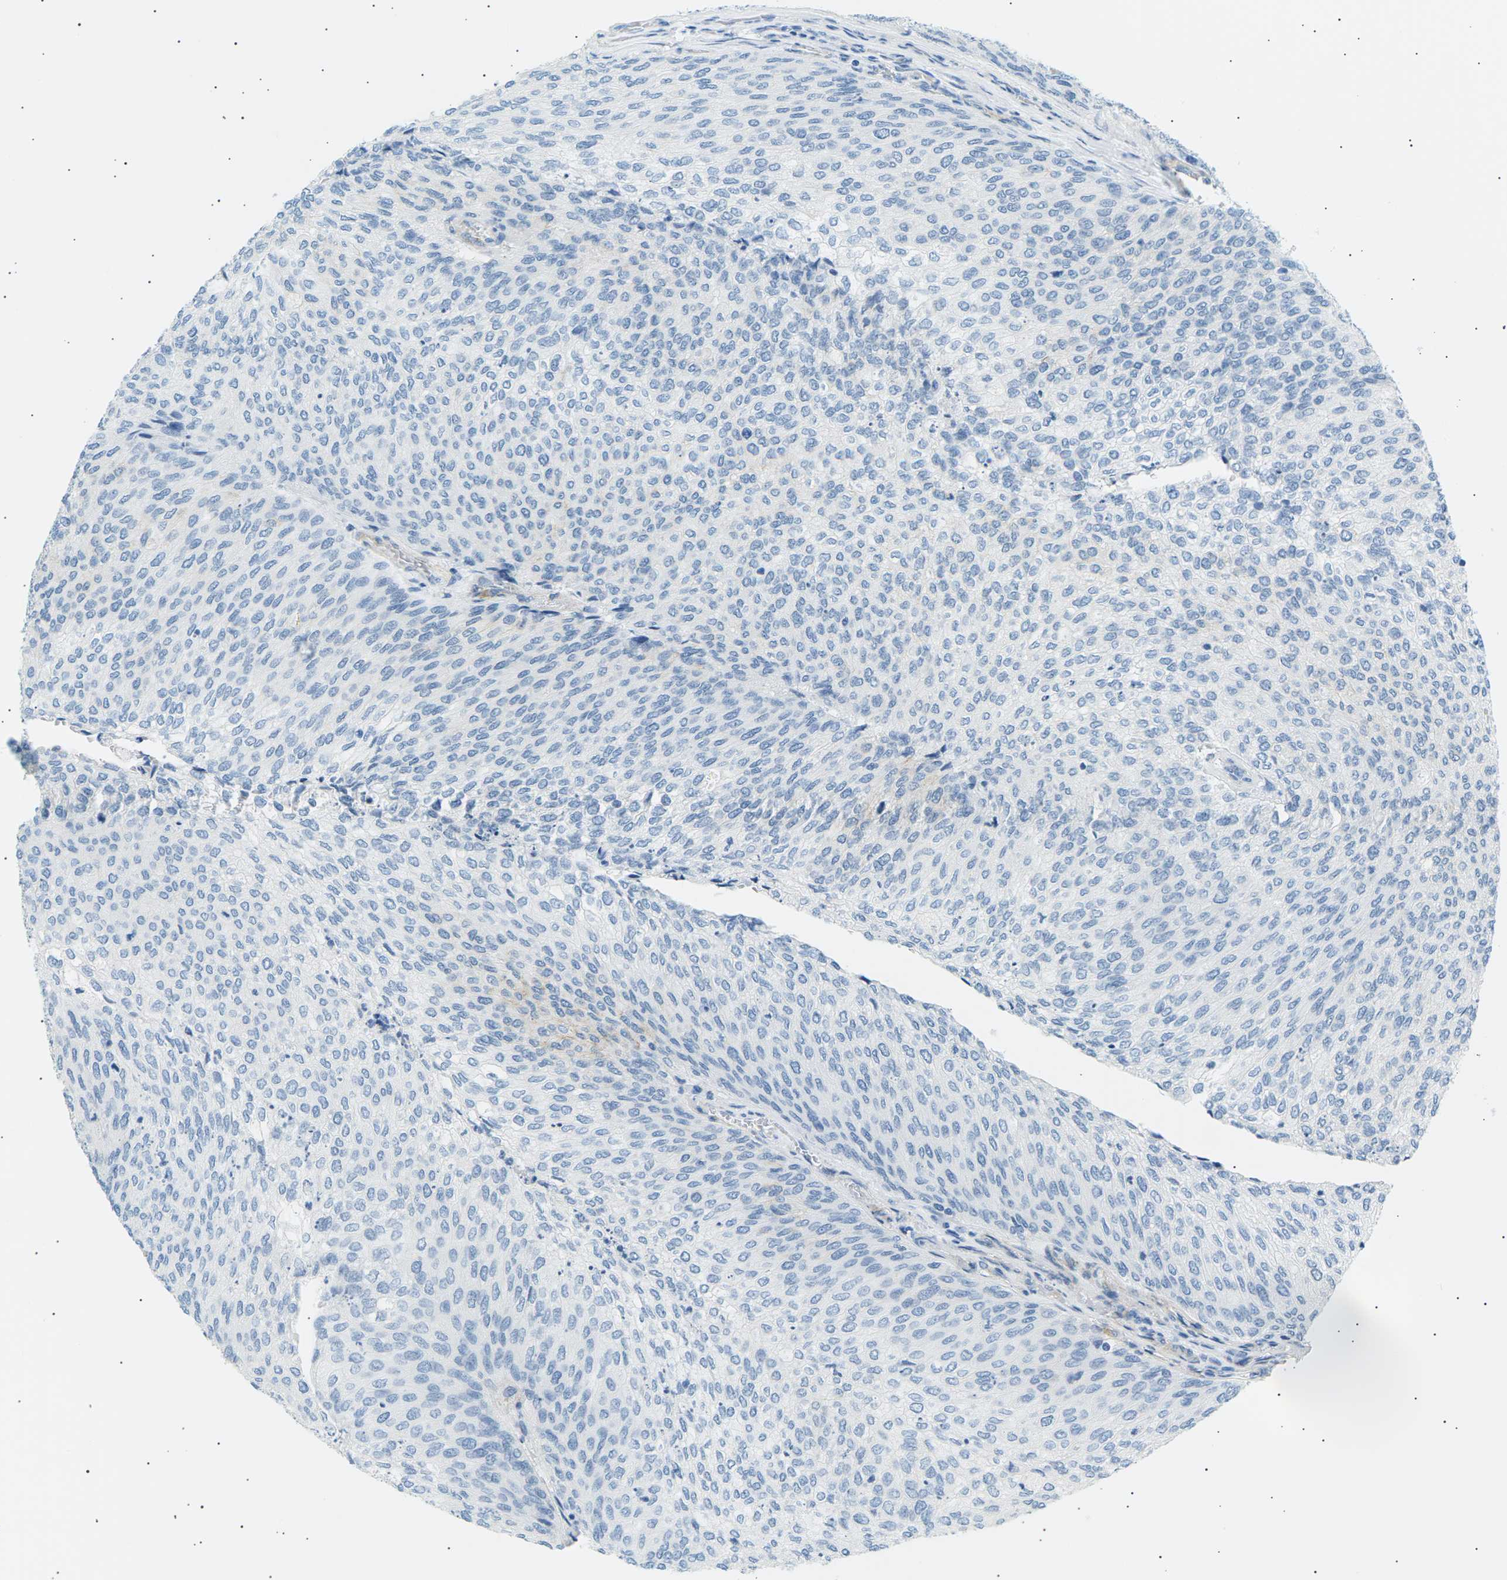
{"staining": {"intensity": "negative", "quantity": "none", "location": "none"}, "tissue": "urothelial cancer", "cell_type": "Tumor cells", "image_type": "cancer", "snomed": [{"axis": "morphology", "description": "Urothelial carcinoma, Low grade"}, {"axis": "topography", "description": "Urinary bladder"}], "caption": "Immunohistochemistry (IHC) of human low-grade urothelial carcinoma demonstrates no staining in tumor cells.", "gene": "SEPTIN5", "patient": {"sex": "female", "age": 79}}